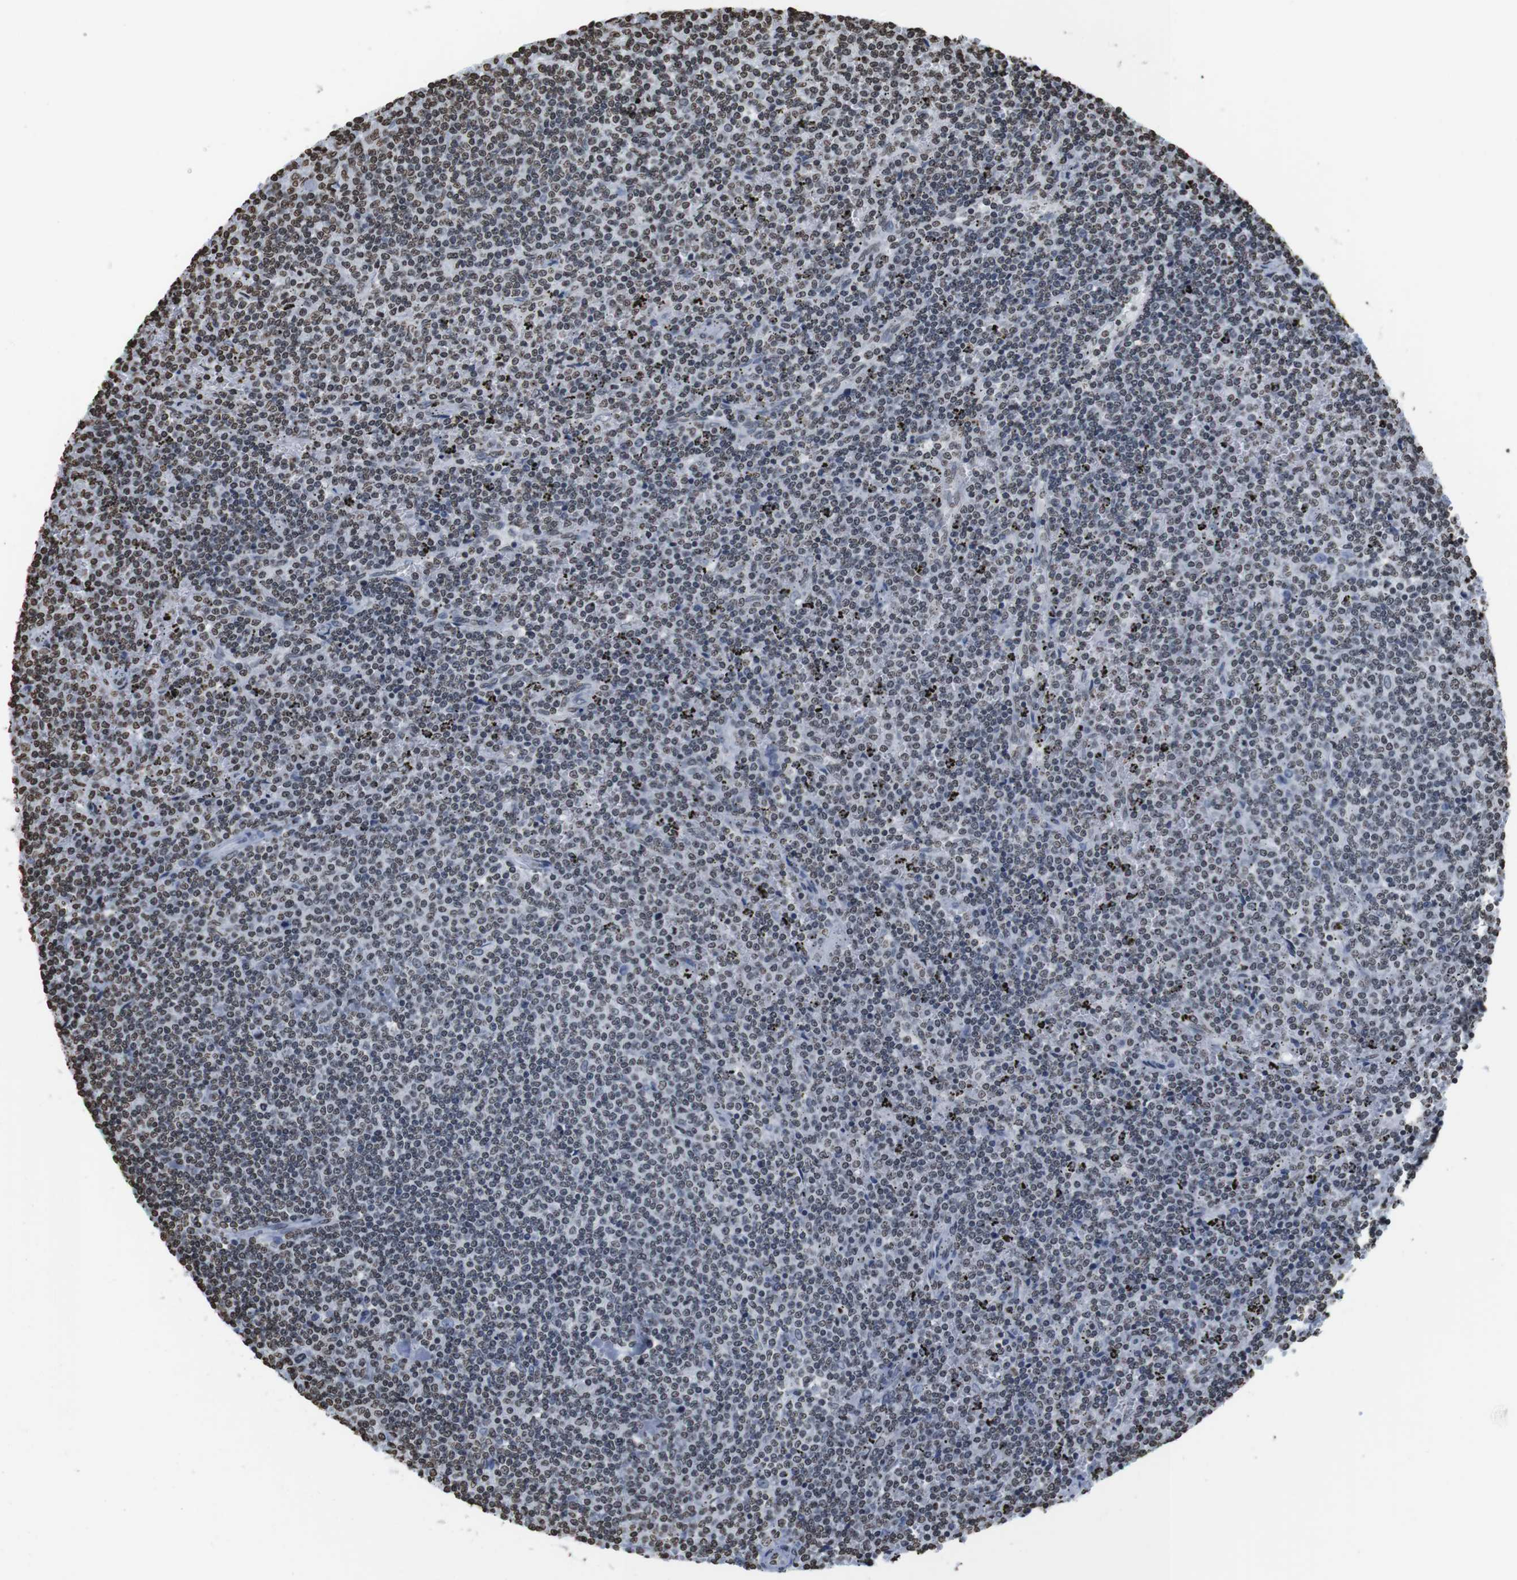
{"staining": {"intensity": "weak", "quantity": "25%-75%", "location": "nuclear"}, "tissue": "lymphoma", "cell_type": "Tumor cells", "image_type": "cancer", "snomed": [{"axis": "morphology", "description": "Malignant lymphoma, non-Hodgkin's type, Low grade"}, {"axis": "topography", "description": "Spleen"}], "caption": "Human lymphoma stained for a protein (brown) reveals weak nuclear positive positivity in approximately 25%-75% of tumor cells.", "gene": "BSX", "patient": {"sex": "female", "age": 50}}